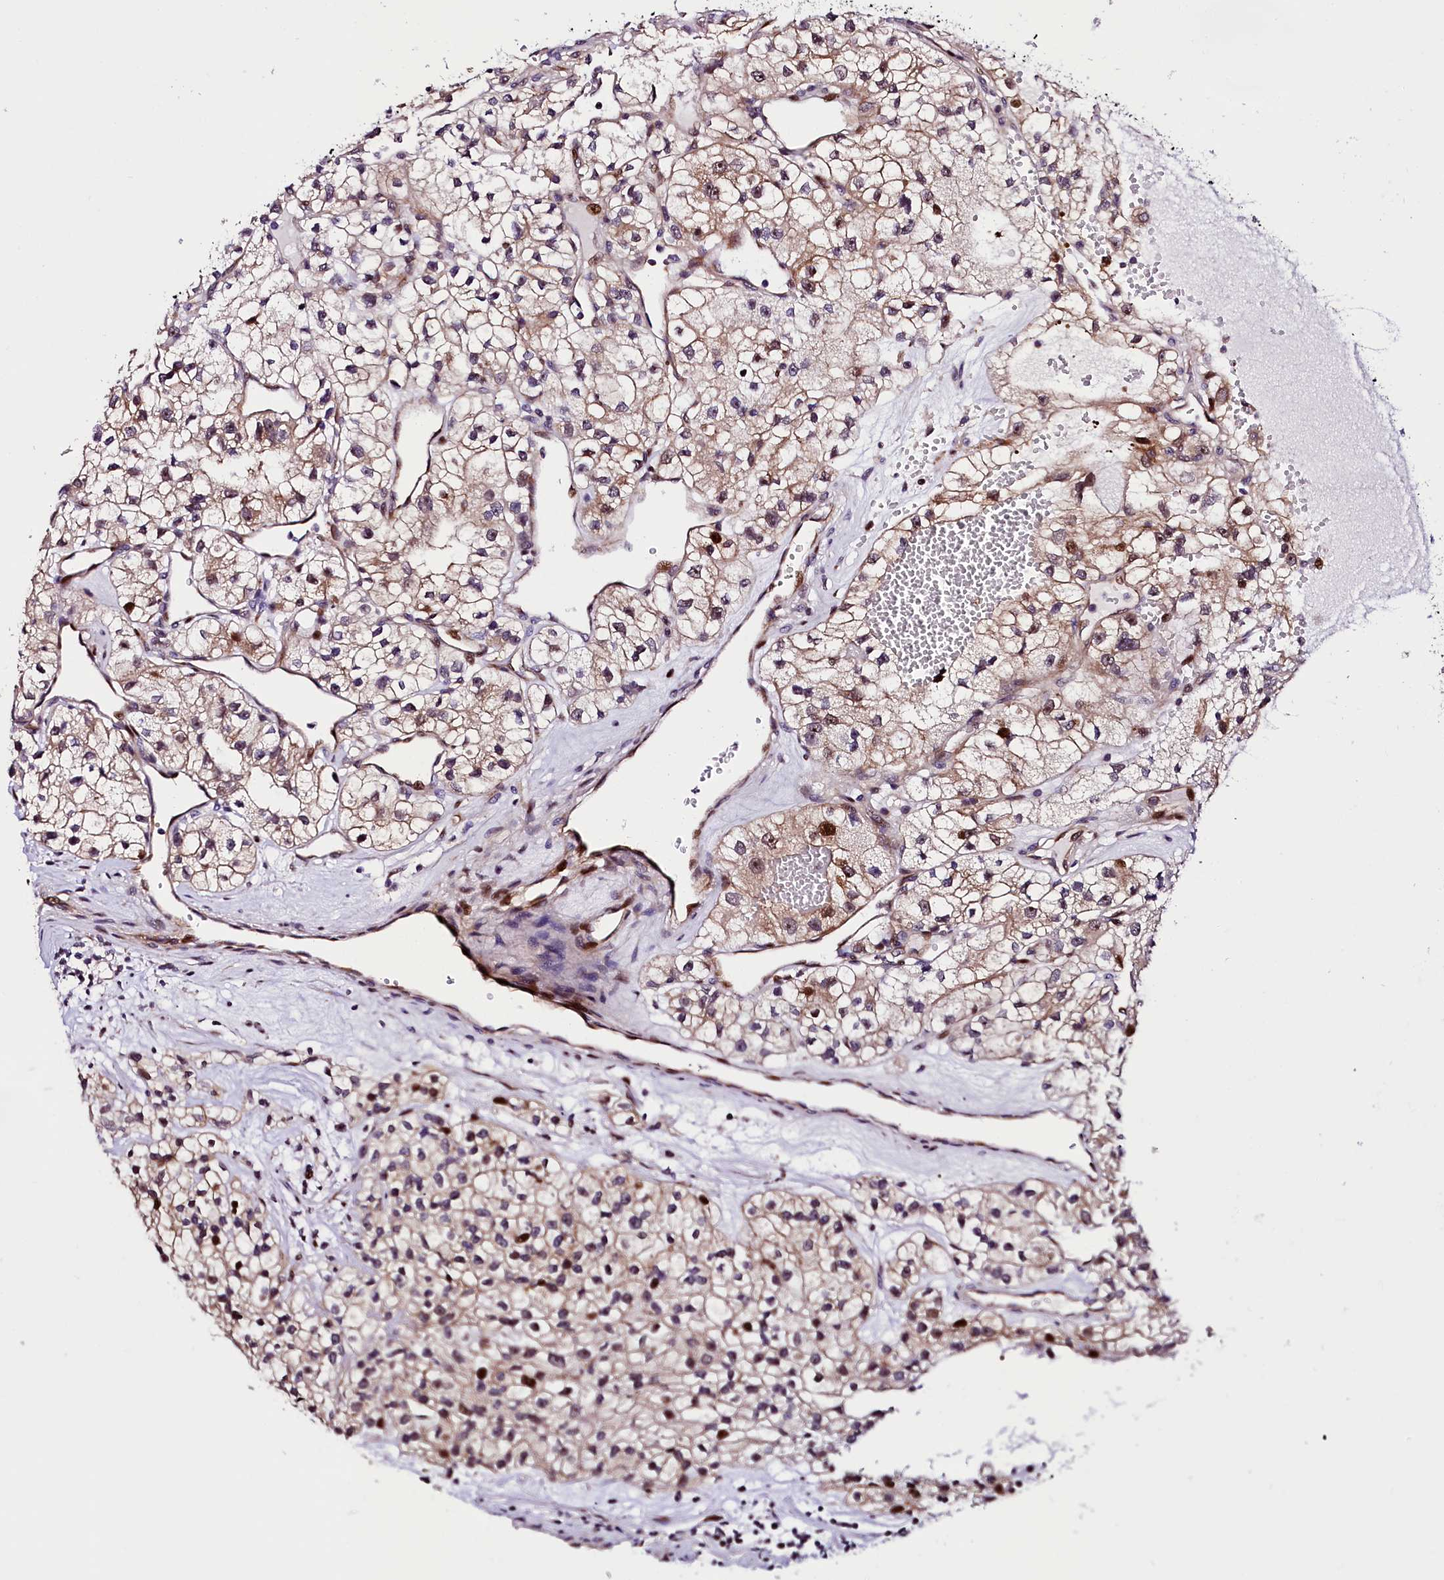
{"staining": {"intensity": "strong", "quantity": "<25%", "location": "cytoplasmic/membranous,nuclear"}, "tissue": "renal cancer", "cell_type": "Tumor cells", "image_type": "cancer", "snomed": [{"axis": "morphology", "description": "Adenocarcinoma, NOS"}, {"axis": "topography", "description": "Kidney"}], "caption": "Immunohistochemistry (DAB) staining of human adenocarcinoma (renal) reveals strong cytoplasmic/membranous and nuclear protein positivity in approximately <25% of tumor cells. The staining was performed using DAB (3,3'-diaminobenzidine) to visualize the protein expression in brown, while the nuclei were stained in blue with hematoxylin (Magnification: 20x).", "gene": "TRMT112", "patient": {"sex": "female", "age": 57}}